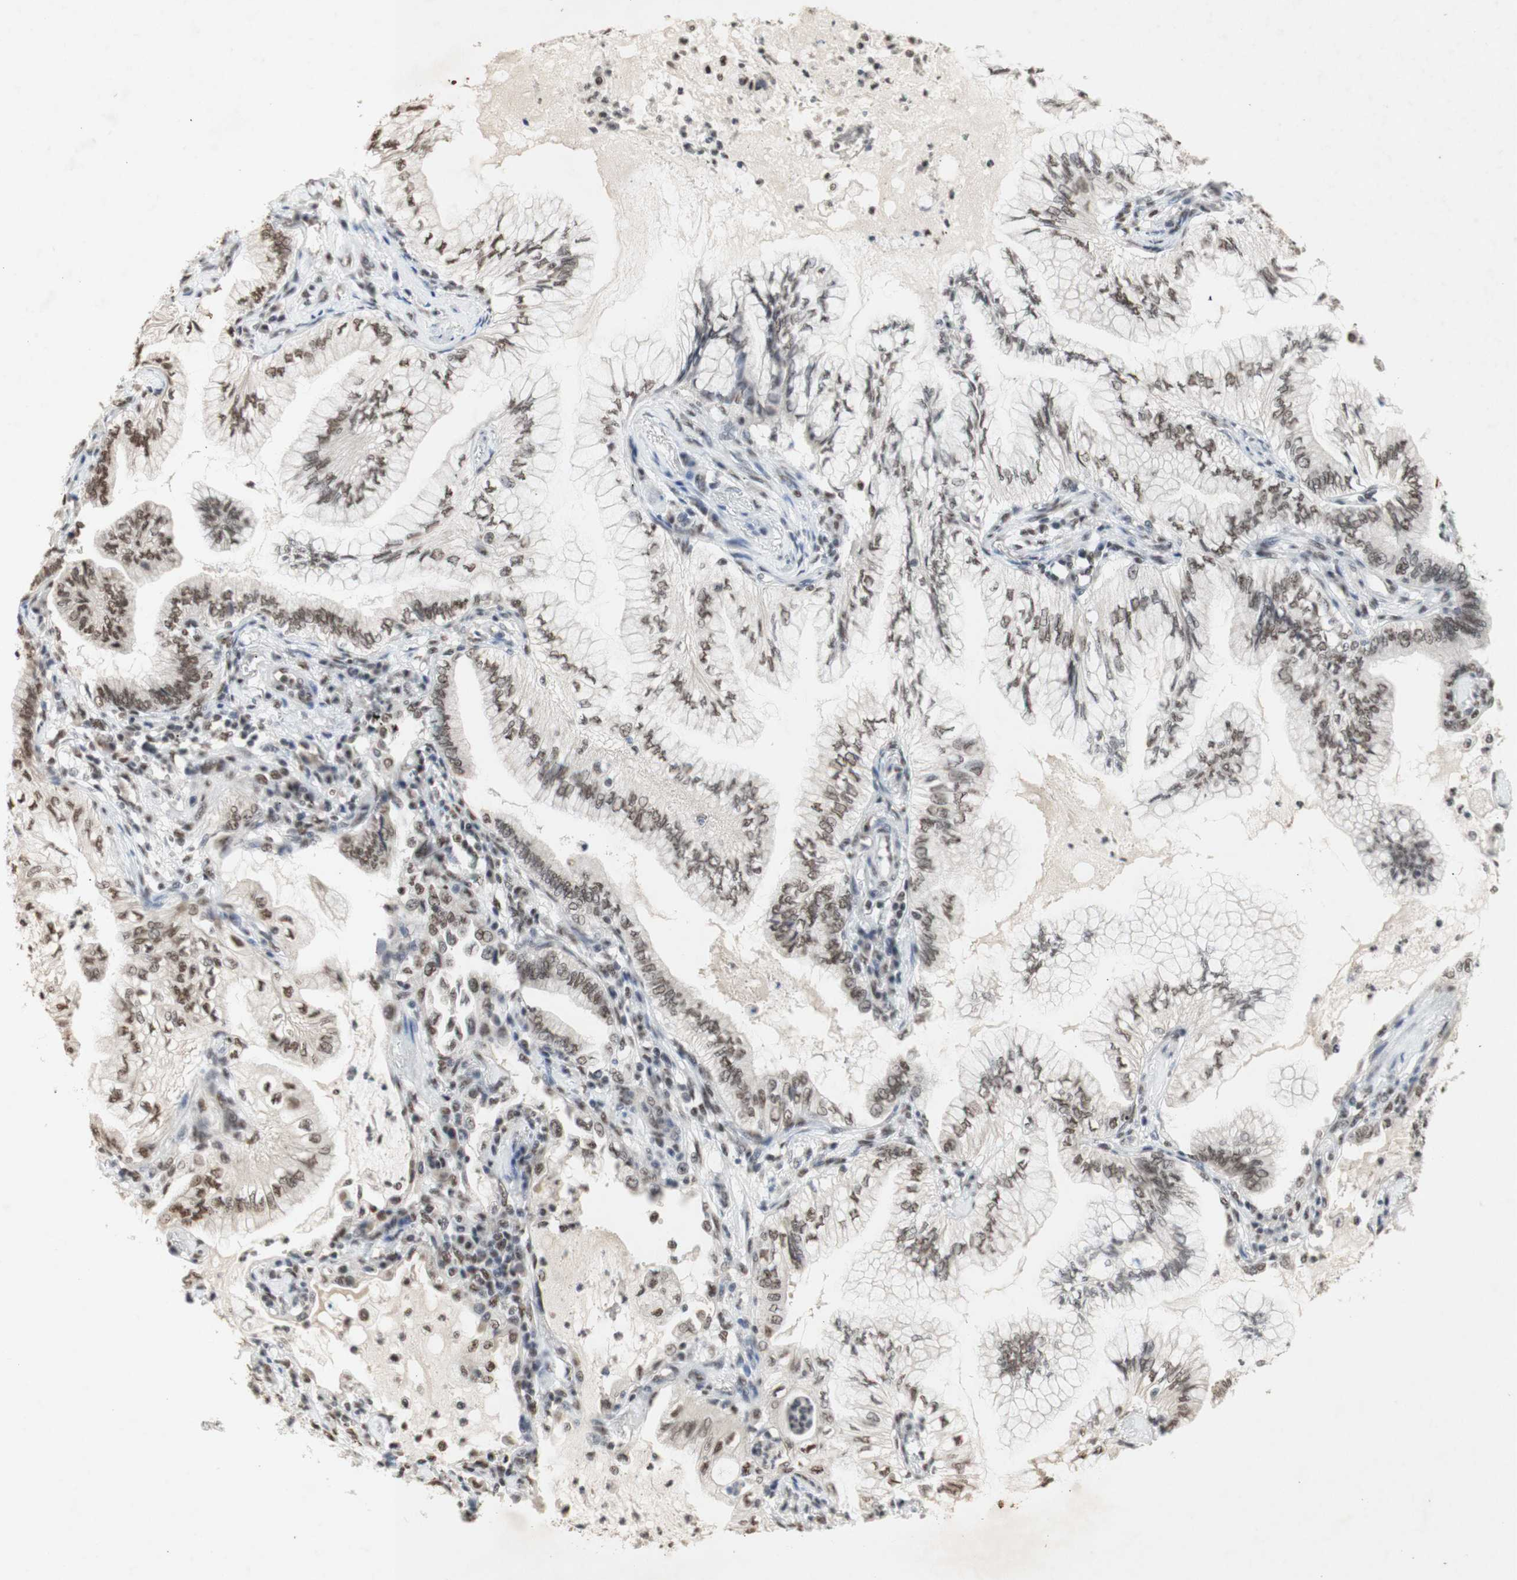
{"staining": {"intensity": "moderate", "quantity": ">75%", "location": "nuclear"}, "tissue": "lung cancer", "cell_type": "Tumor cells", "image_type": "cancer", "snomed": [{"axis": "morphology", "description": "Normal tissue, NOS"}, {"axis": "morphology", "description": "Adenocarcinoma, NOS"}, {"axis": "topography", "description": "Bronchus"}, {"axis": "topography", "description": "Lung"}], "caption": "This is an image of IHC staining of lung cancer (adenocarcinoma), which shows moderate positivity in the nuclear of tumor cells.", "gene": "SNRPB", "patient": {"sex": "female", "age": 70}}